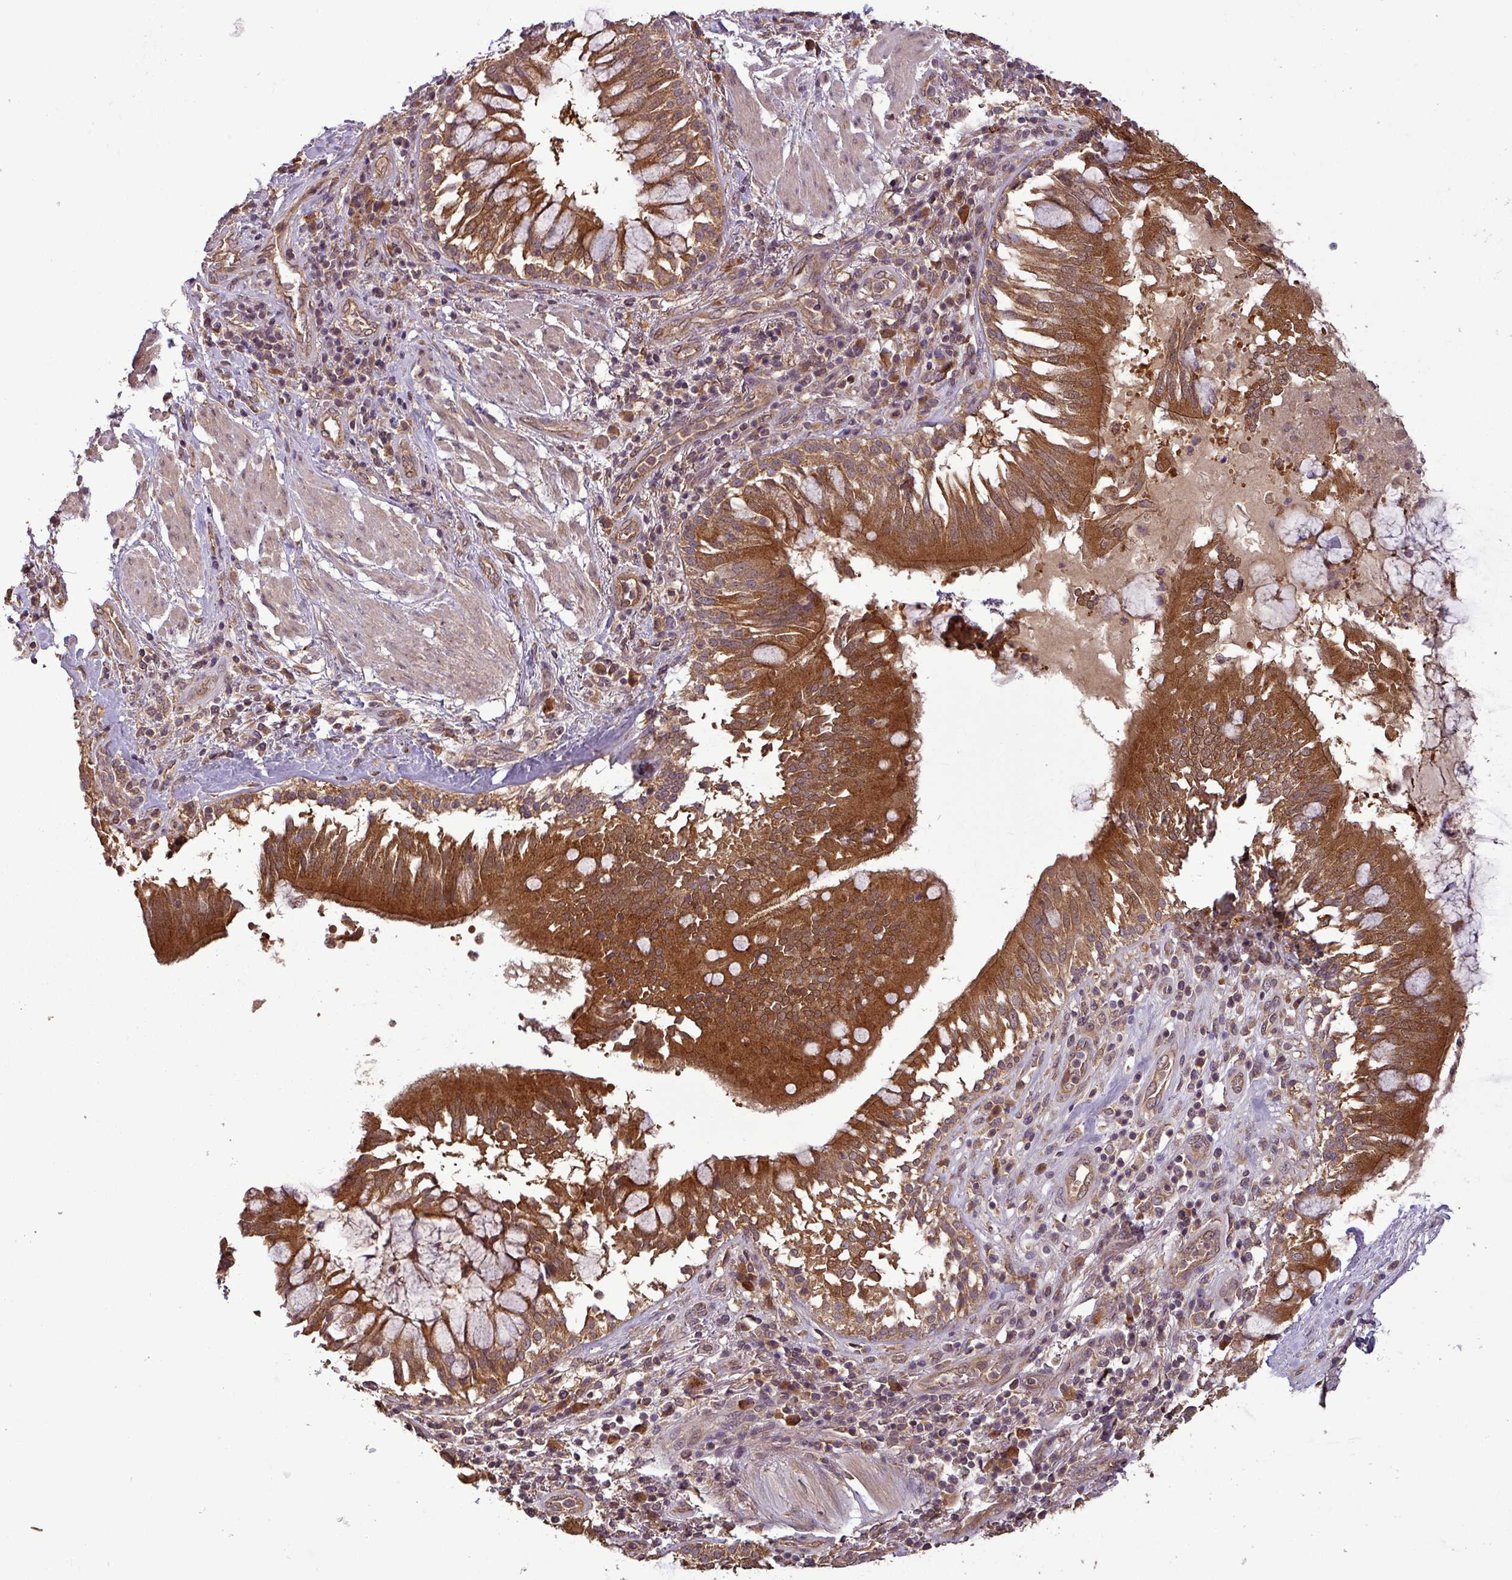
{"staining": {"intensity": "negative", "quantity": "none", "location": "none"}, "tissue": "adipose tissue", "cell_type": "Adipocytes", "image_type": "normal", "snomed": [{"axis": "morphology", "description": "Normal tissue, NOS"}, {"axis": "morphology", "description": "Squamous cell carcinoma, NOS"}, {"axis": "topography", "description": "Bronchus"}, {"axis": "topography", "description": "Lung"}], "caption": "A high-resolution micrograph shows immunohistochemistry (IHC) staining of unremarkable adipose tissue, which reveals no significant staining in adipocytes. (DAB immunohistochemistry visualized using brightfield microscopy, high magnification).", "gene": "NT5C3A", "patient": {"sex": "male", "age": 64}}